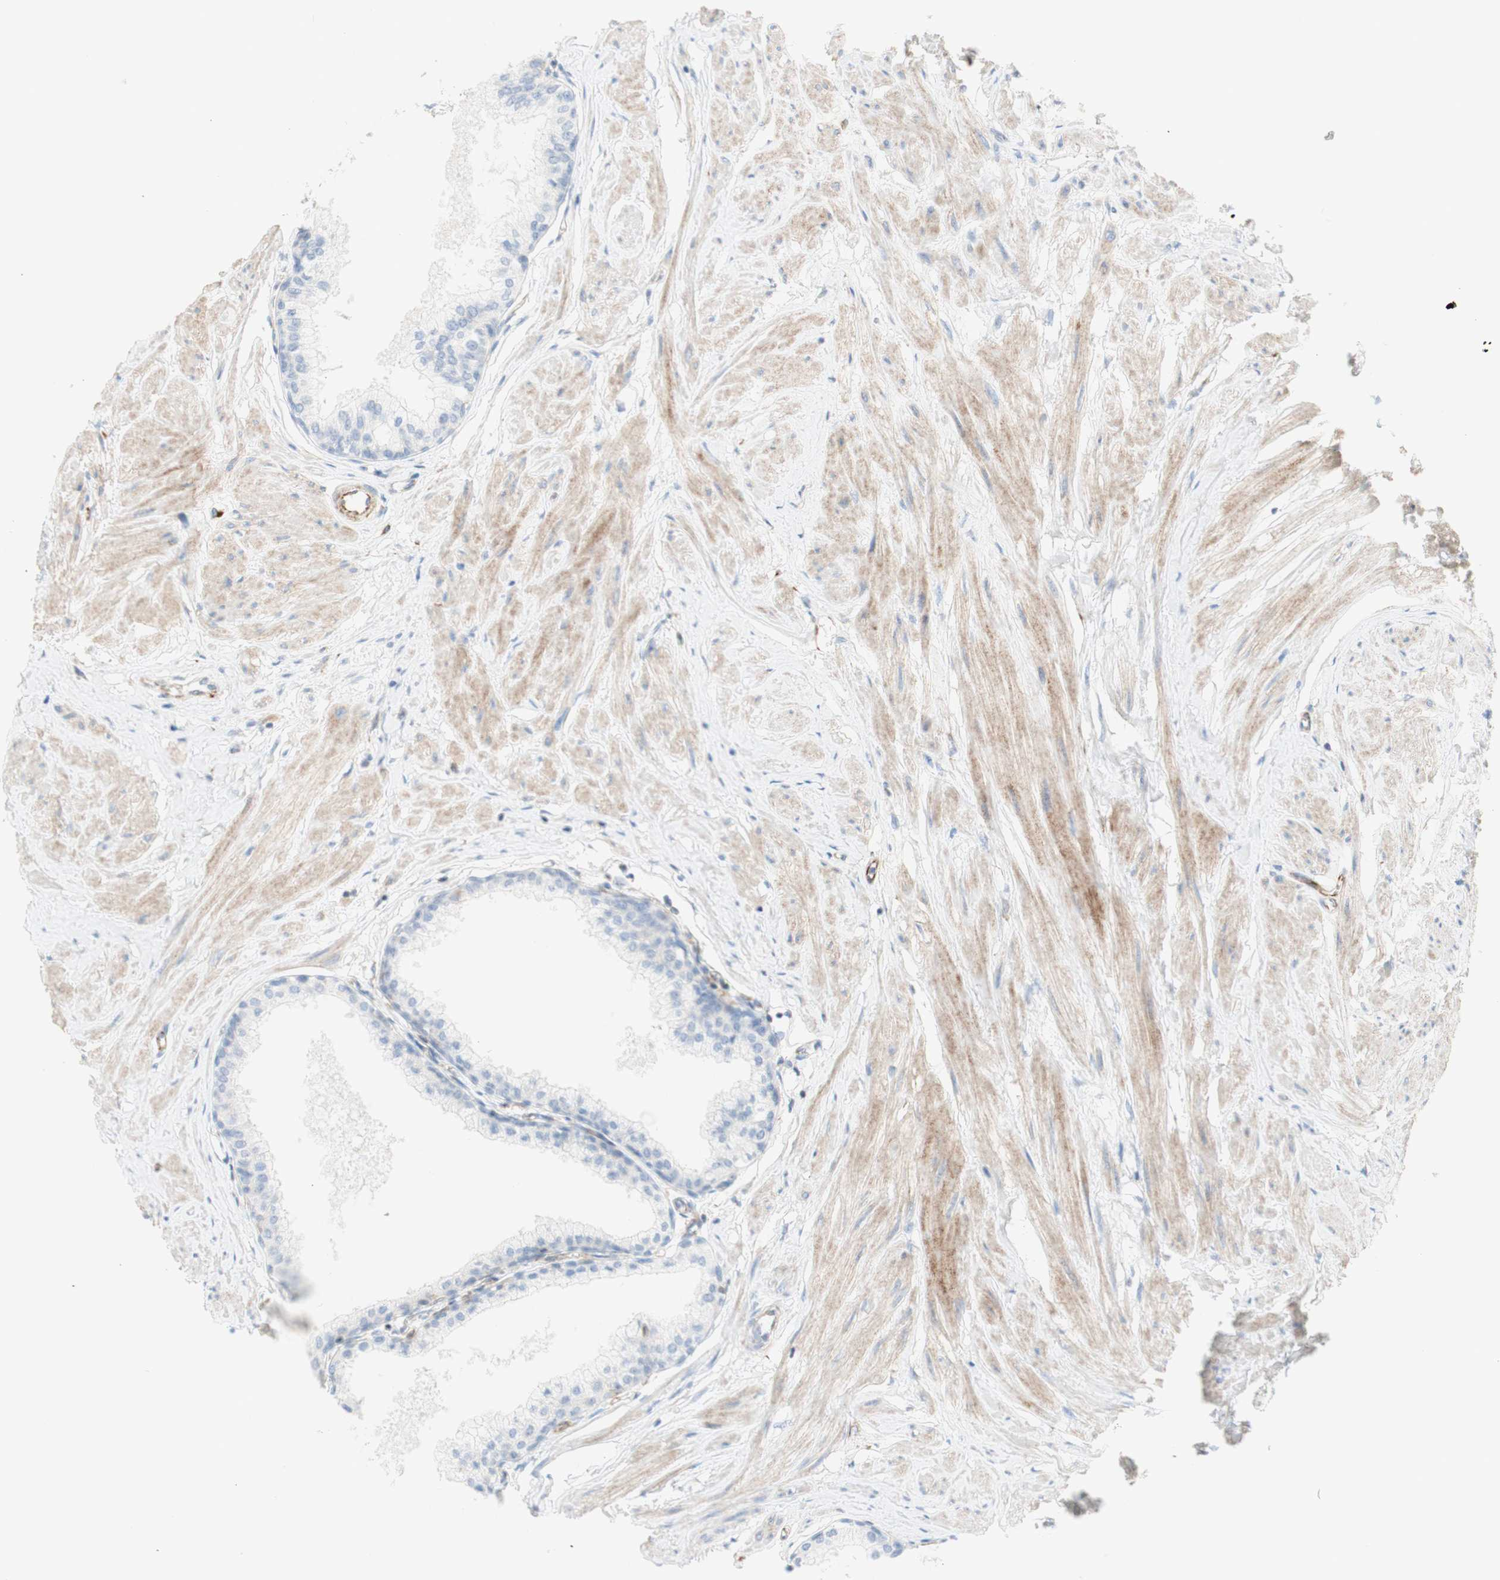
{"staining": {"intensity": "negative", "quantity": "none", "location": "none"}, "tissue": "prostate", "cell_type": "Glandular cells", "image_type": "normal", "snomed": [{"axis": "morphology", "description": "Normal tissue, NOS"}, {"axis": "topography", "description": "Prostate"}, {"axis": "topography", "description": "Seminal veicle"}], "caption": "A high-resolution histopathology image shows IHC staining of benign prostate, which demonstrates no significant positivity in glandular cells.", "gene": "POU2AF1", "patient": {"sex": "male", "age": 60}}